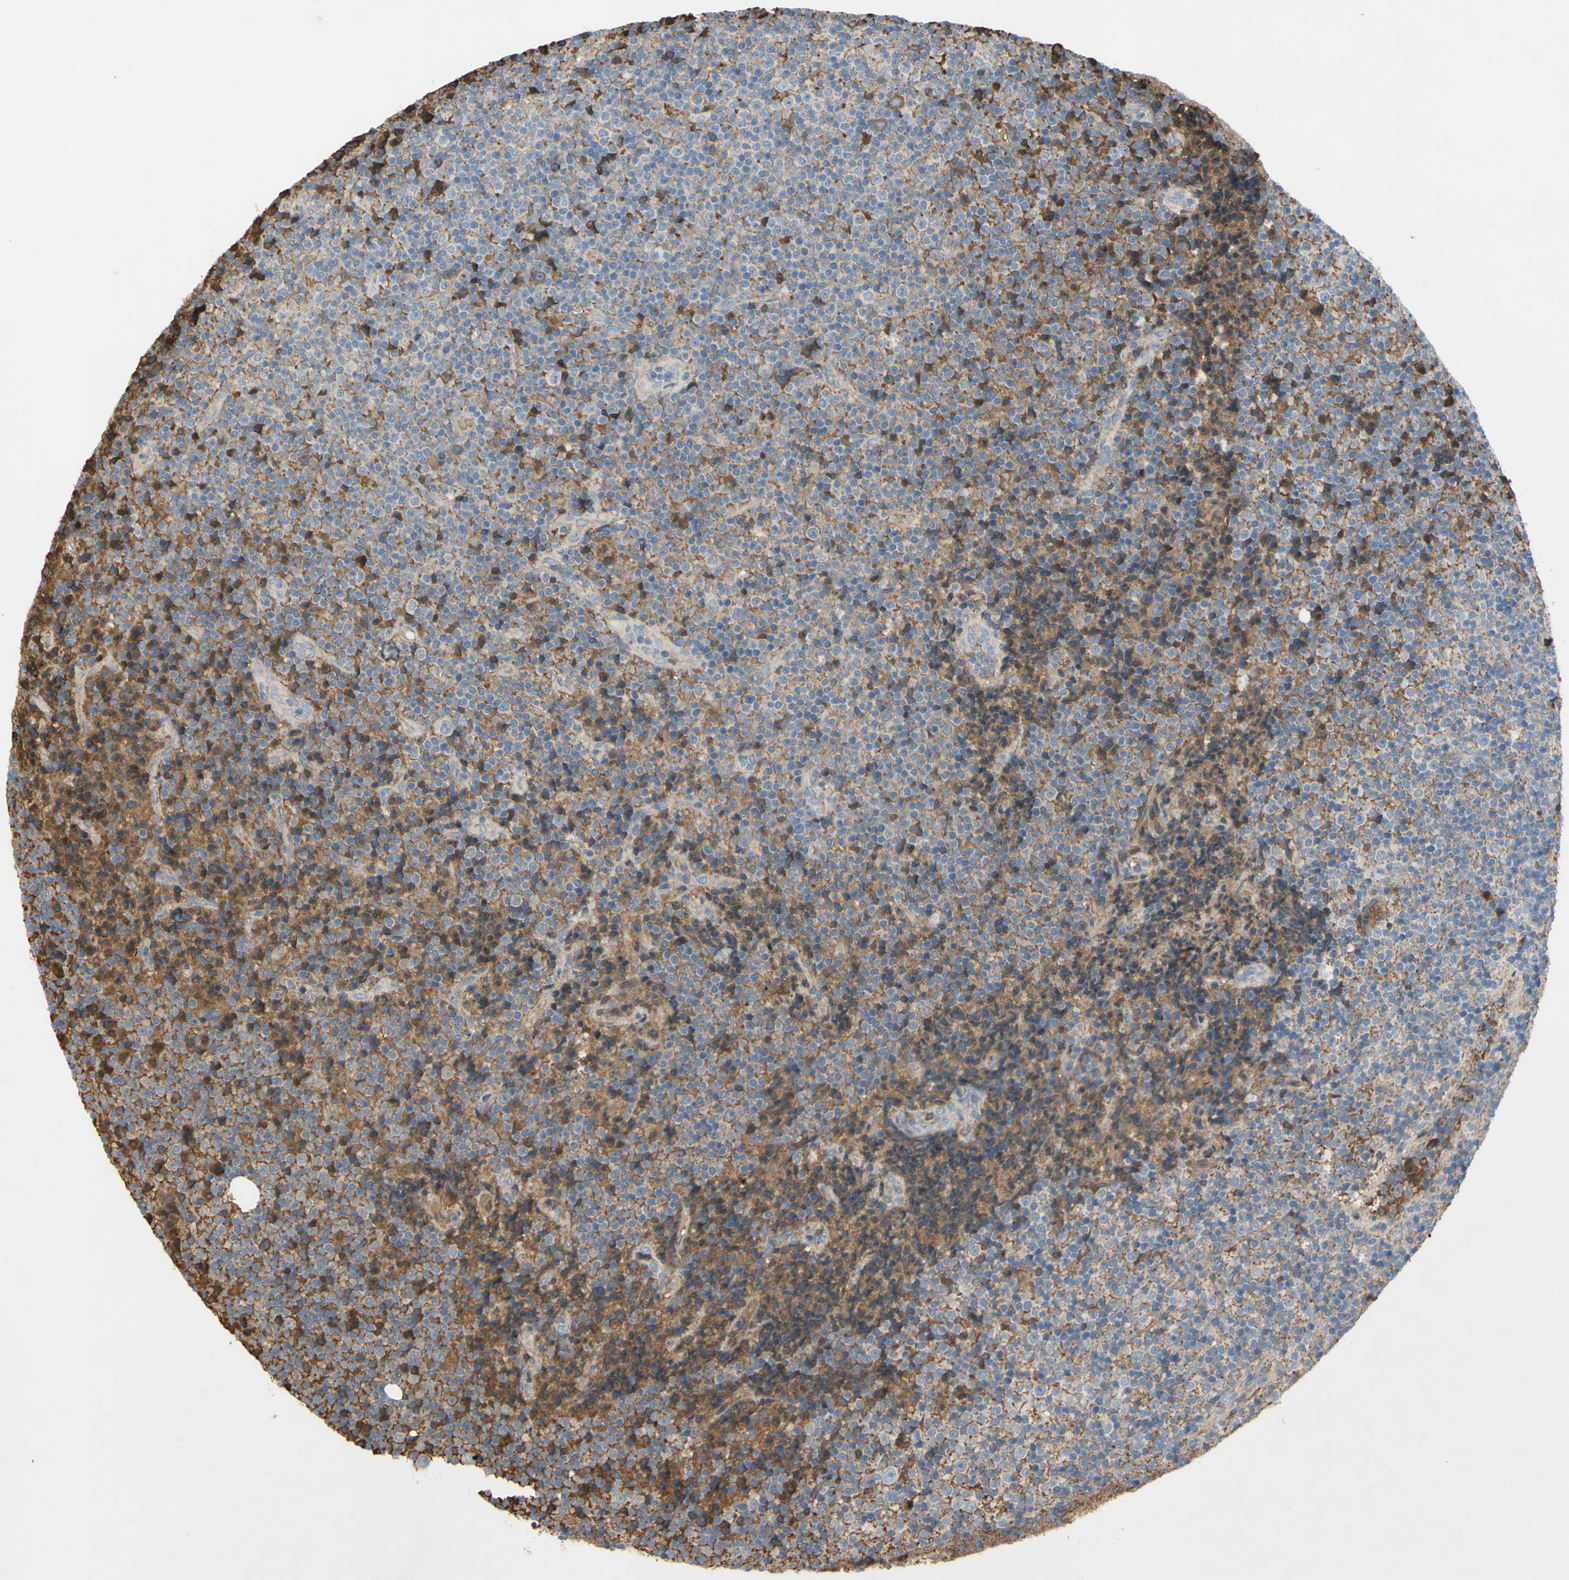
{"staining": {"intensity": "moderate", "quantity": "<25%", "location": "cytoplasmic/membranous"}, "tissue": "lymphoma", "cell_type": "Tumor cells", "image_type": "cancer", "snomed": [{"axis": "morphology", "description": "Malignant lymphoma, non-Hodgkin's type, Low grade"}, {"axis": "topography", "description": "Lymph node"}], "caption": "Immunohistochemistry (DAB) staining of lymphoma shows moderate cytoplasmic/membranous protein staining in about <25% of tumor cells.", "gene": "TIMP2", "patient": {"sex": "female", "age": 67}}